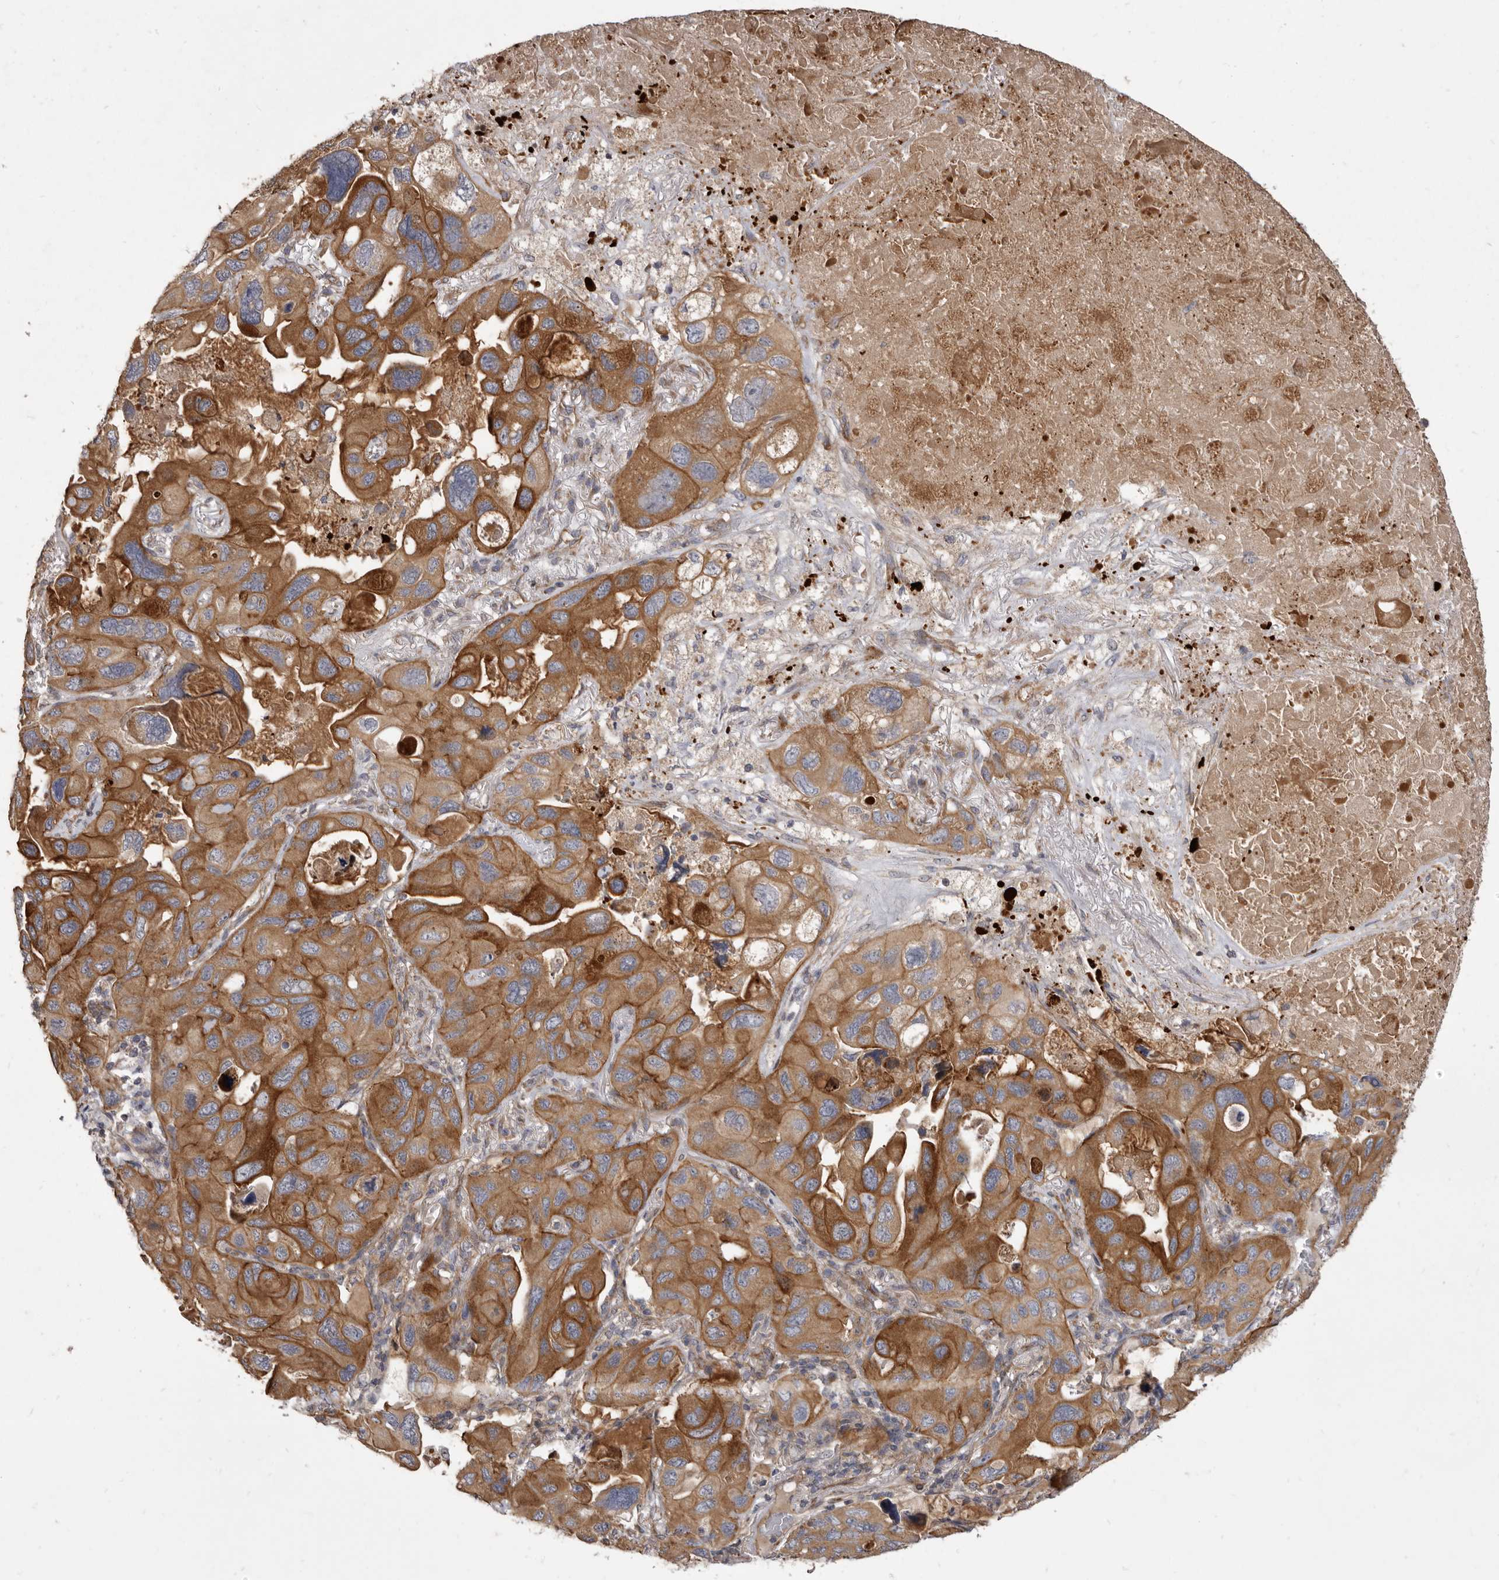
{"staining": {"intensity": "strong", "quantity": ">75%", "location": "cytoplasmic/membranous"}, "tissue": "lung cancer", "cell_type": "Tumor cells", "image_type": "cancer", "snomed": [{"axis": "morphology", "description": "Squamous cell carcinoma, NOS"}, {"axis": "topography", "description": "Lung"}], "caption": "Lung squamous cell carcinoma stained with a protein marker demonstrates strong staining in tumor cells.", "gene": "VPS45", "patient": {"sex": "female", "age": 73}}